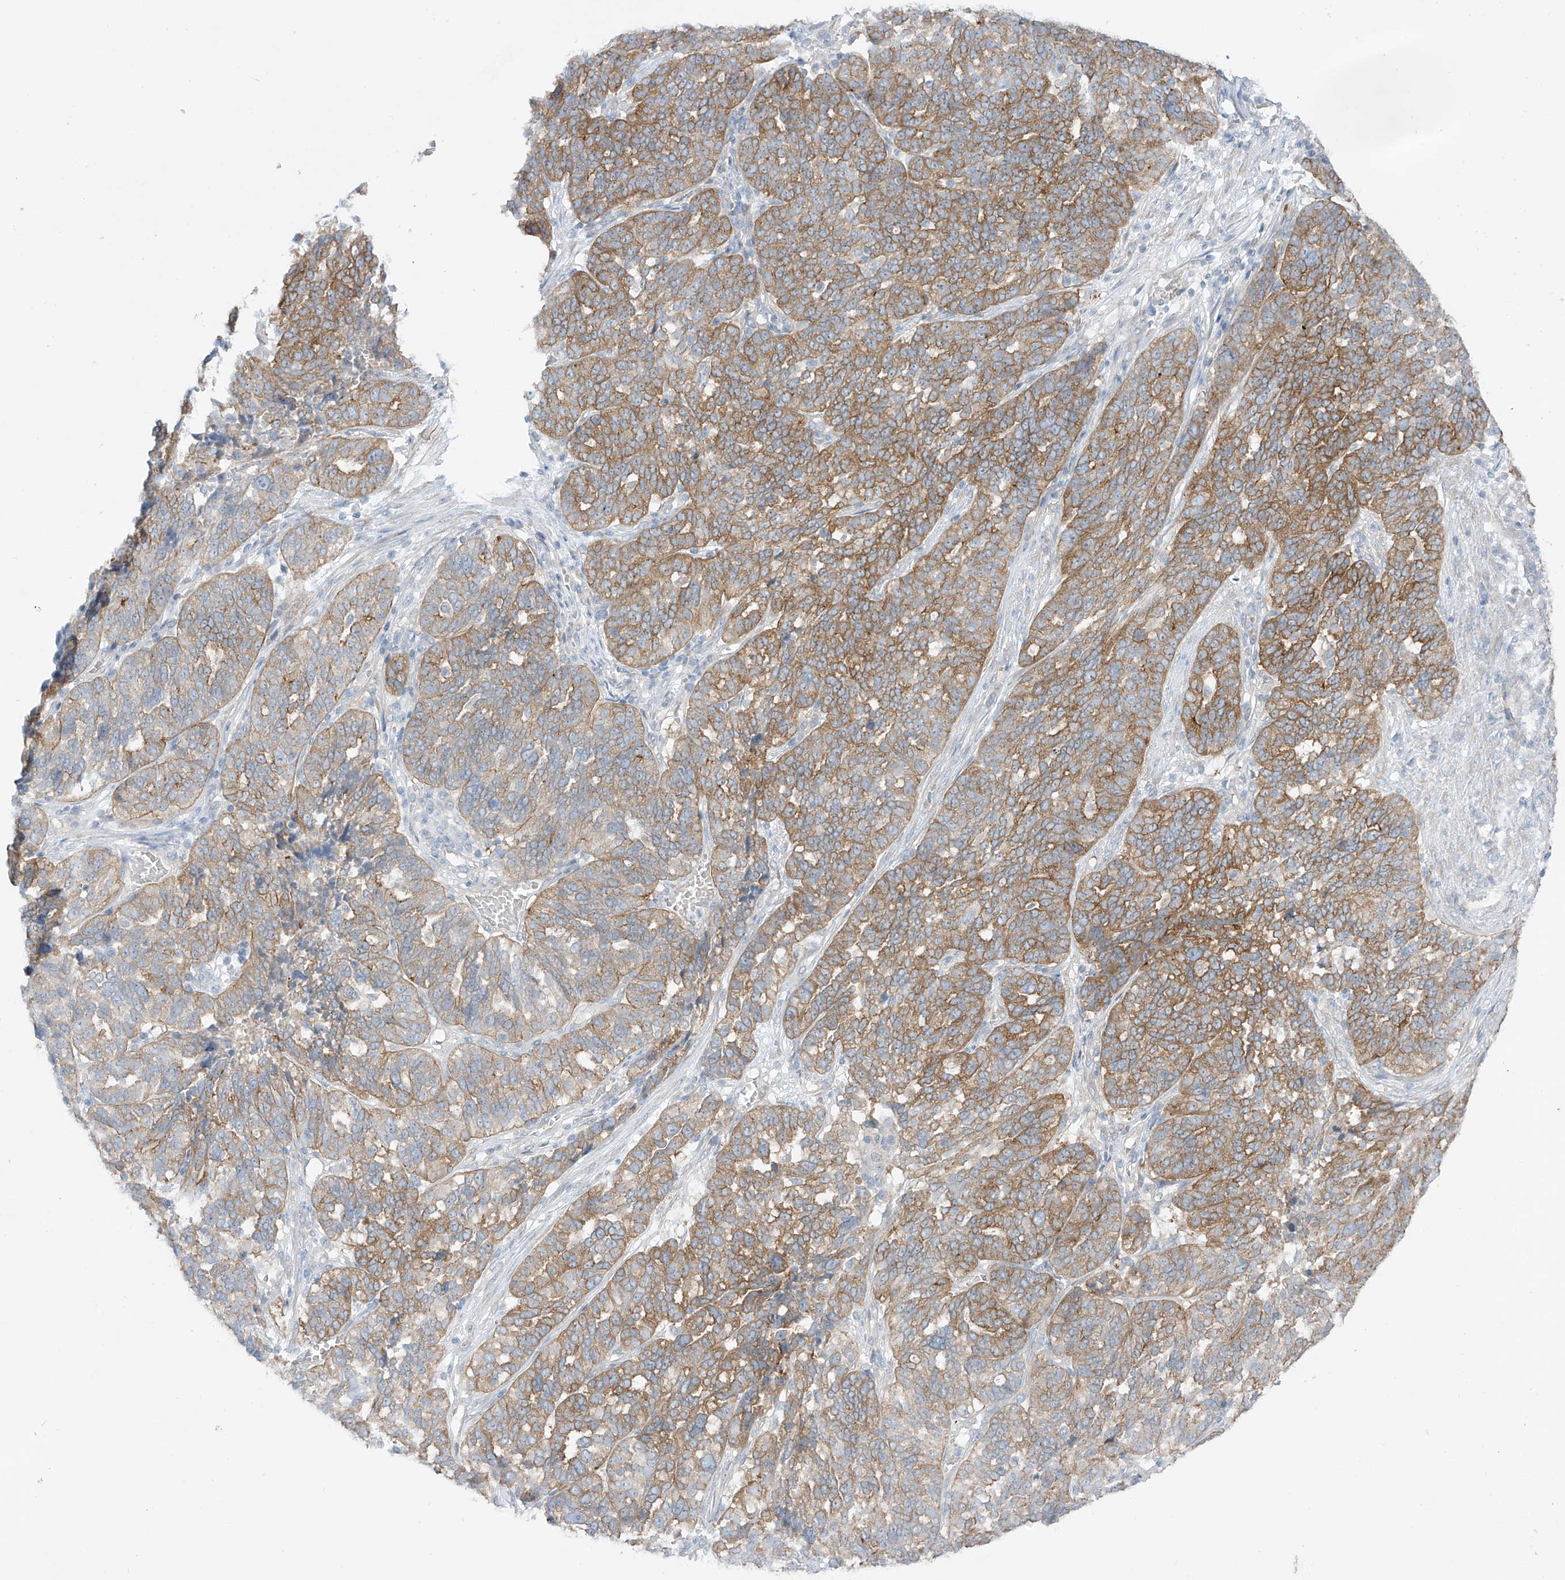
{"staining": {"intensity": "moderate", "quantity": ">75%", "location": "cytoplasmic/membranous"}, "tissue": "ovarian cancer", "cell_type": "Tumor cells", "image_type": "cancer", "snomed": [{"axis": "morphology", "description": "Cystadenocarcinoma, serous, NOS"}, {"axis": "topography", "description": "Ovary"}], "caption": "Ovarian cancer stained with DAB immunohistochemistry (IHC) exhibits medium levels of moderate cytoplasmic/membranous positivity in approximately >75% of tumor cells.", "gene": "EIPR1", "patient": {"sex": "female", "age": 59}}